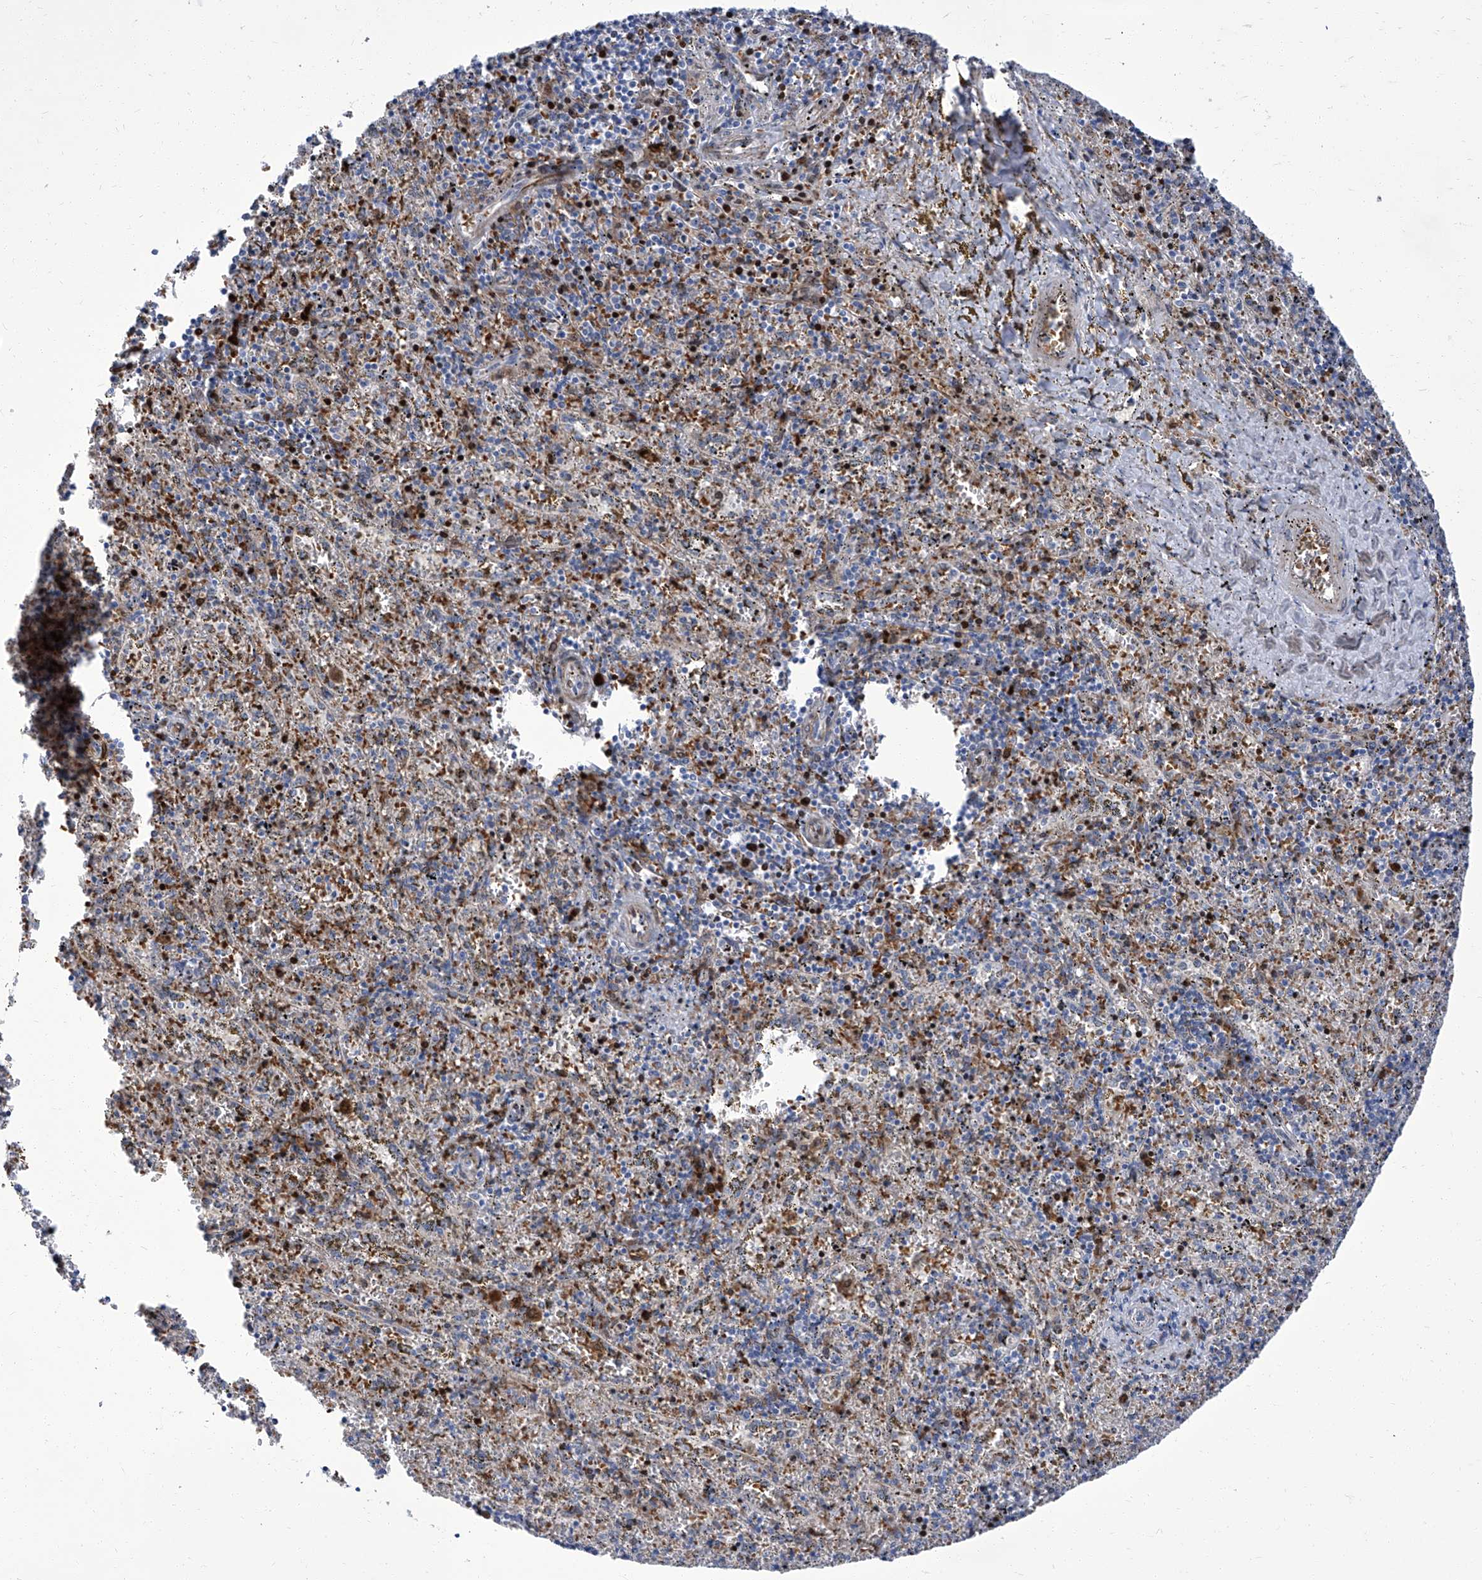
{"staining": {"intensity": "moderate", "quantity": "<25%", "location": "cytoplasmic/membranous"}, "tissue": "spleen", "cell_type": "Cells in red pulp", "image_type": "normal", "snomed": [{"axis": "morphology", "description": "Normal tissue, NOS"}, {"axis": "topography", "description": "Spleen"}], "caption": "An IHC micrograph of normal tissue is shown. Protein staining in brown highlights moderate cytoplasmic/membranous positivity in spleen within cells in red pulp. (Stains: DAB (3,3'-diaminobenzidine) in brown, nuclei in blue, Microscopy: brightfield microscopy at high magnification).", "gene": "PARD3", "patient": {"sex": "male", "age": 11}}